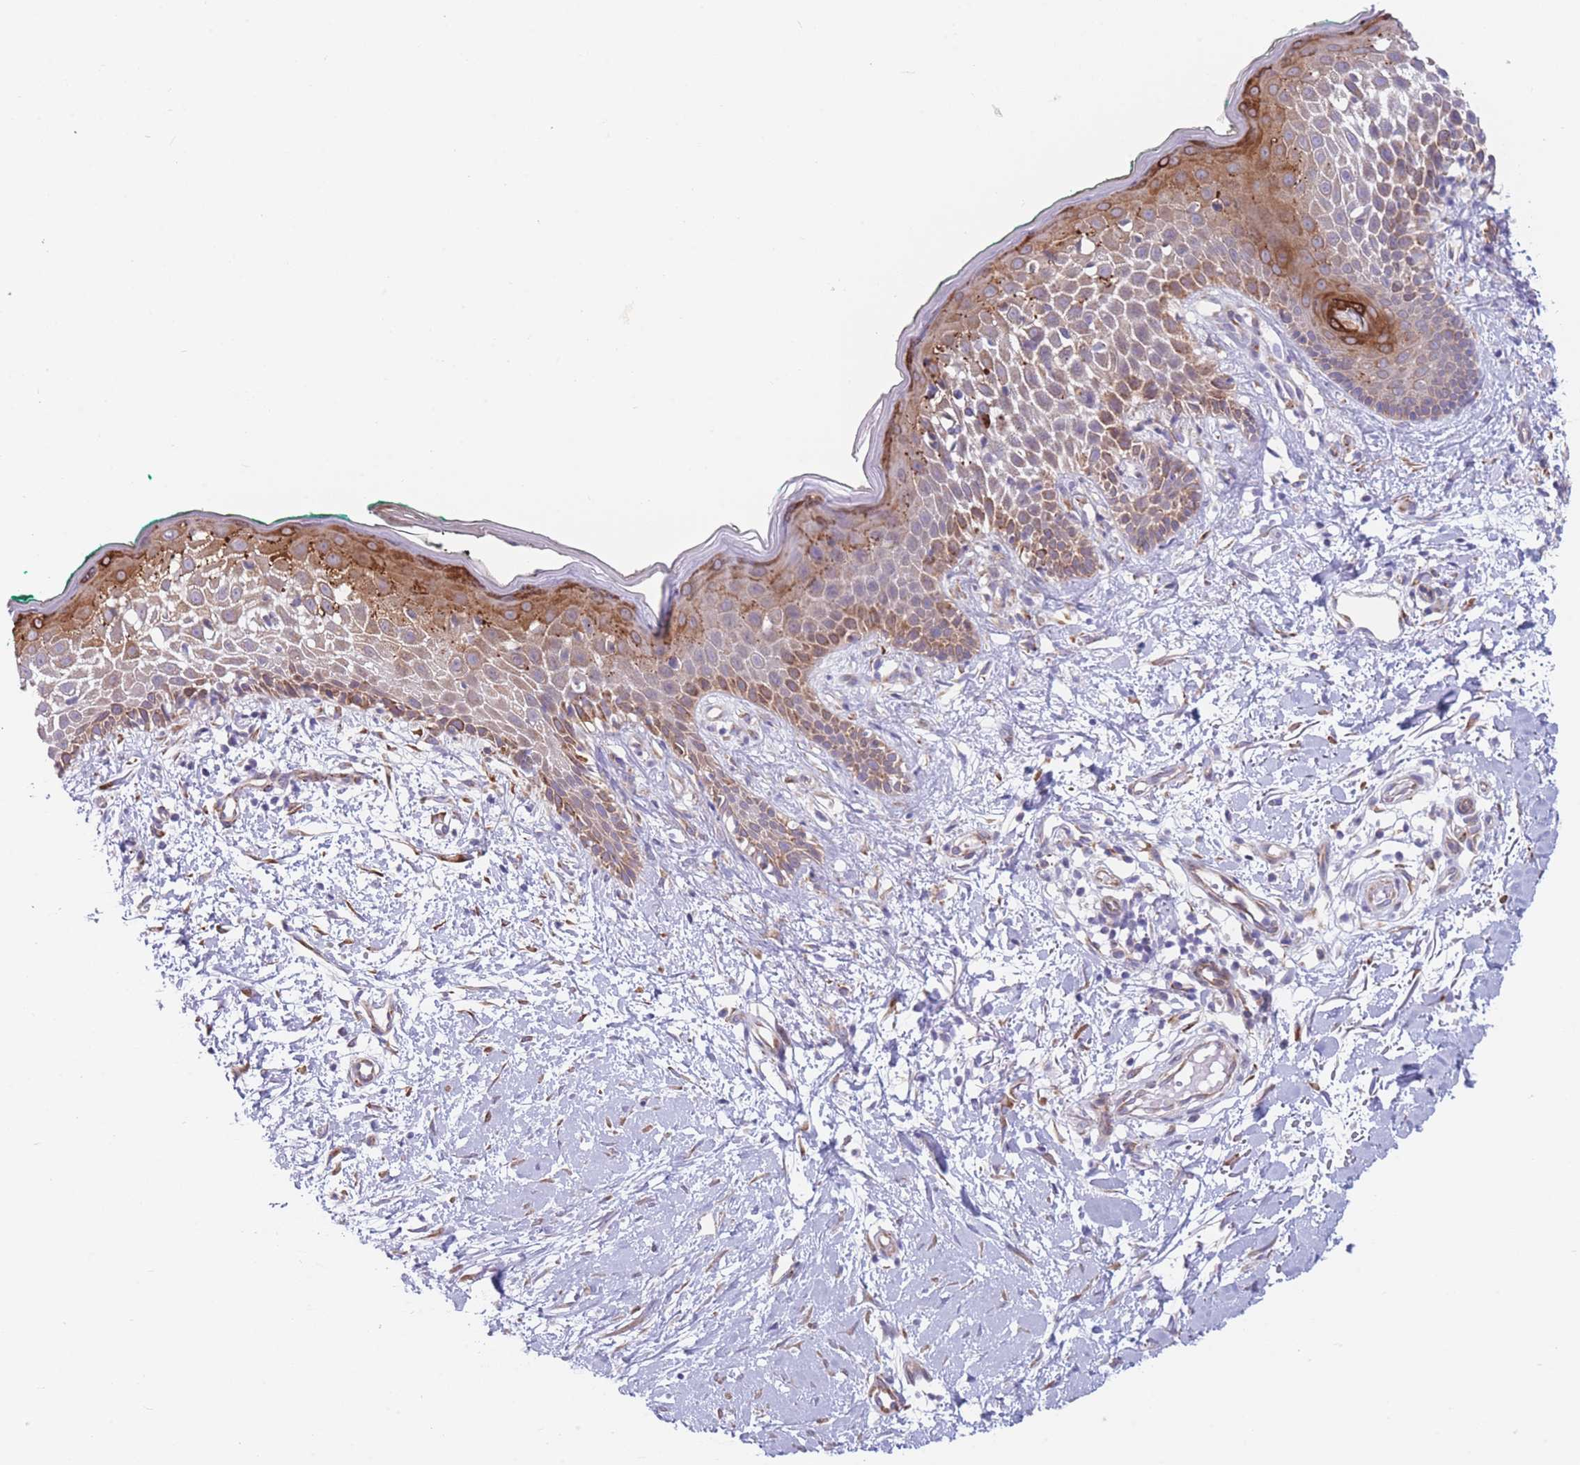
{"staining": {"intensity": "moderate", "quantity": ">75%", "location": "cytoplasmic/membranous"}, "tissue": "skin", "cell_type": "Fibroblasts", "image_type": "normal", "snomed": [{"axis": "morphology", "description": "Normal tissue, NOS"}, {"axis": "morphology", "description": "Malignant melanoma, NOS"}, {"axis": "topography", "description": "Skin"}], "caption": "Immunohistochemistry photomicrograph of normal skin stained for a protein (brown), which reveals medium levels of moderate cytoplasmic/membranous expression in about >75% of fibroblasts.", "gene": "AK9", "patient": {"sex": "male", "age": 62}}